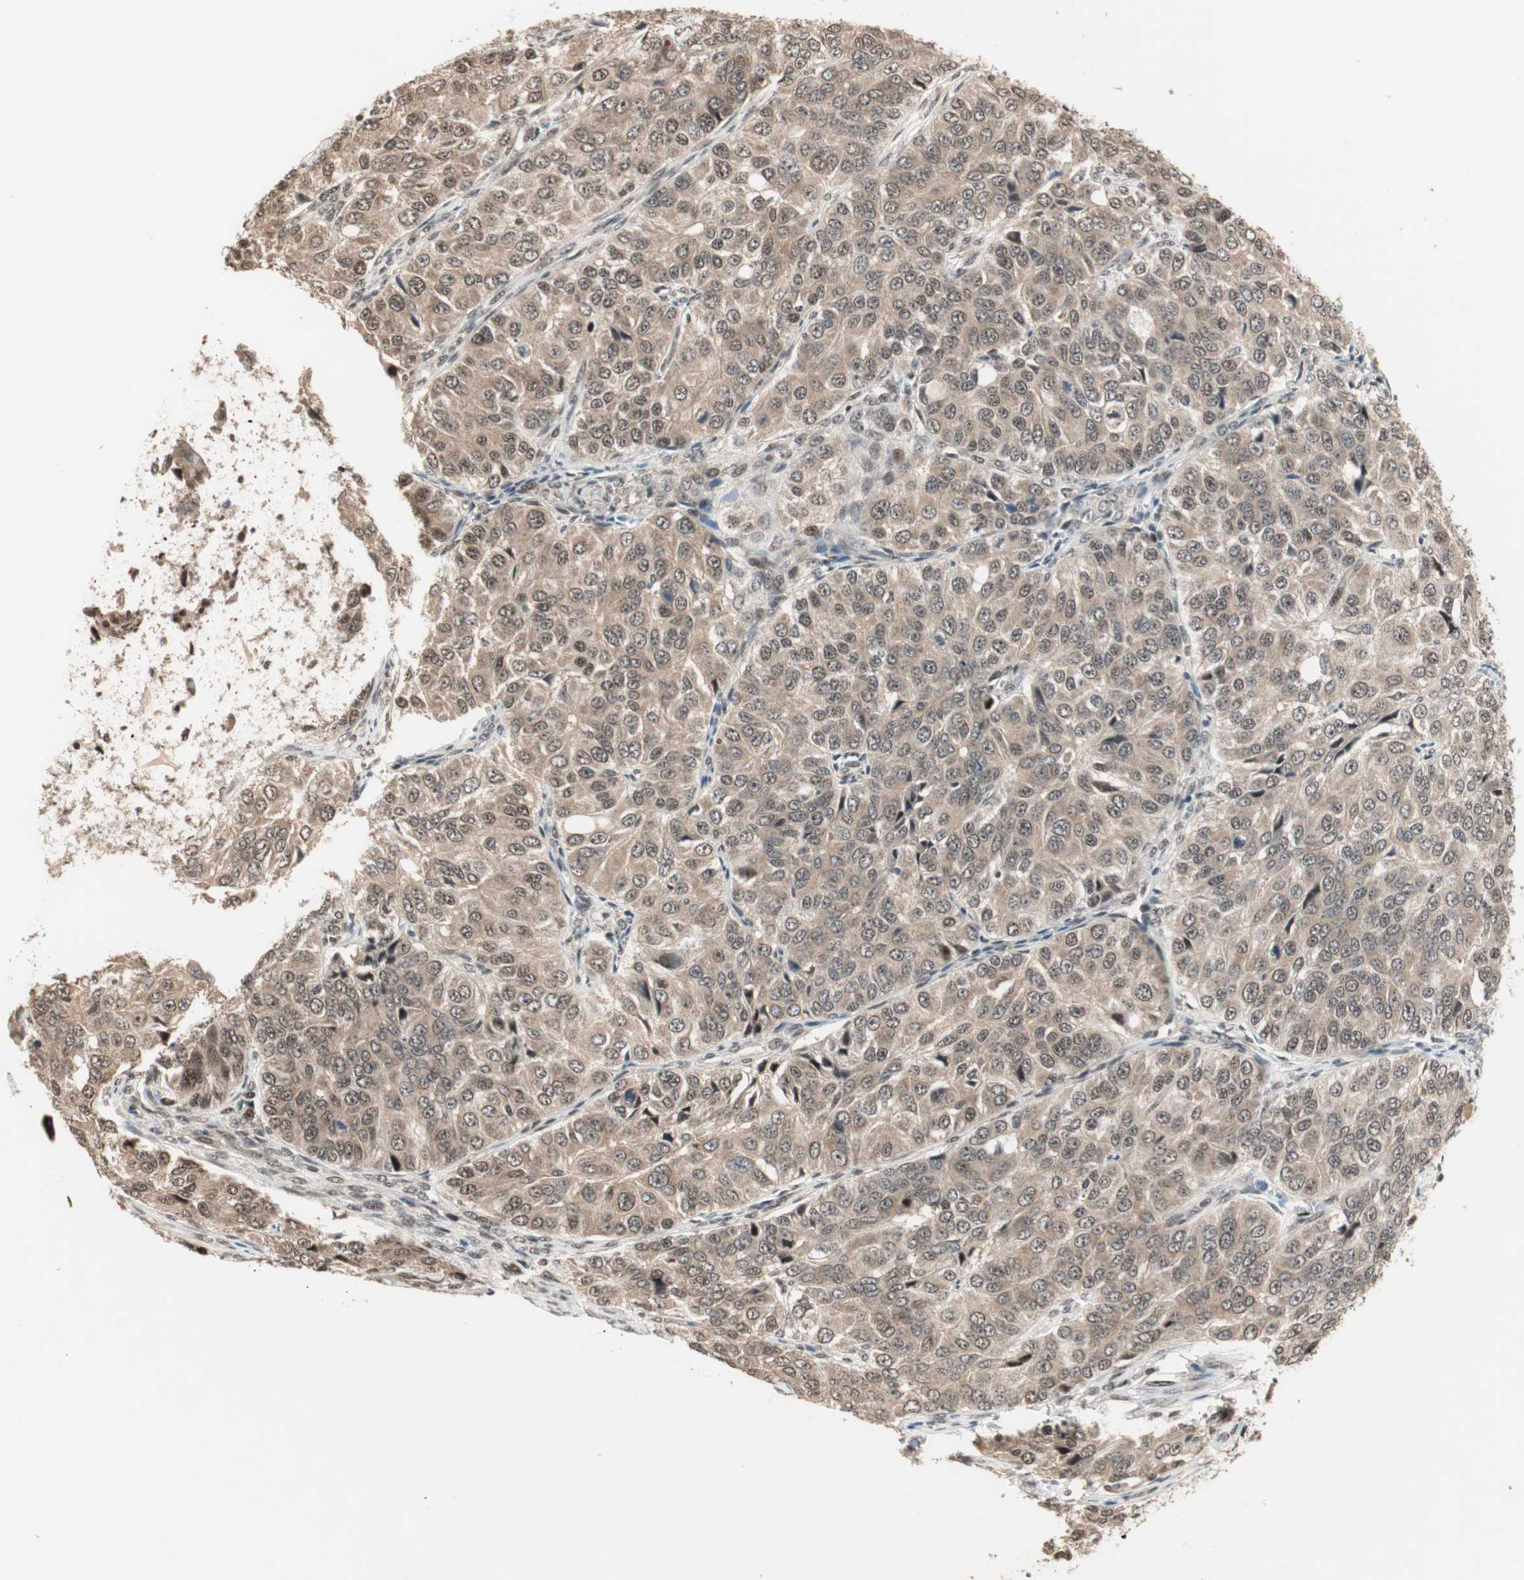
{"staining": {"intensity": "weak", "quantity": ">75%", "location": "cytoplasmic/membranous,nuclear"}, "tissue": "ovarian cancer", "cell_type": "Tumor cells", "image_type": "cancer", "snomed": [{"axis": "morphology", "description": "Carcinoma, endometroid"}, {"axis": "topography", "description": "Ovary"}], "caption": "Protein positivity by immunohistochemistry (IHC) demonstrates weak cytoplasmic/membranous and nuclear expression in approximately >75% of tumor cells in endometroid carcinoma (ovarian).", "gene": "ZNF701", "patient": {"sex": "female", "age": 51}}